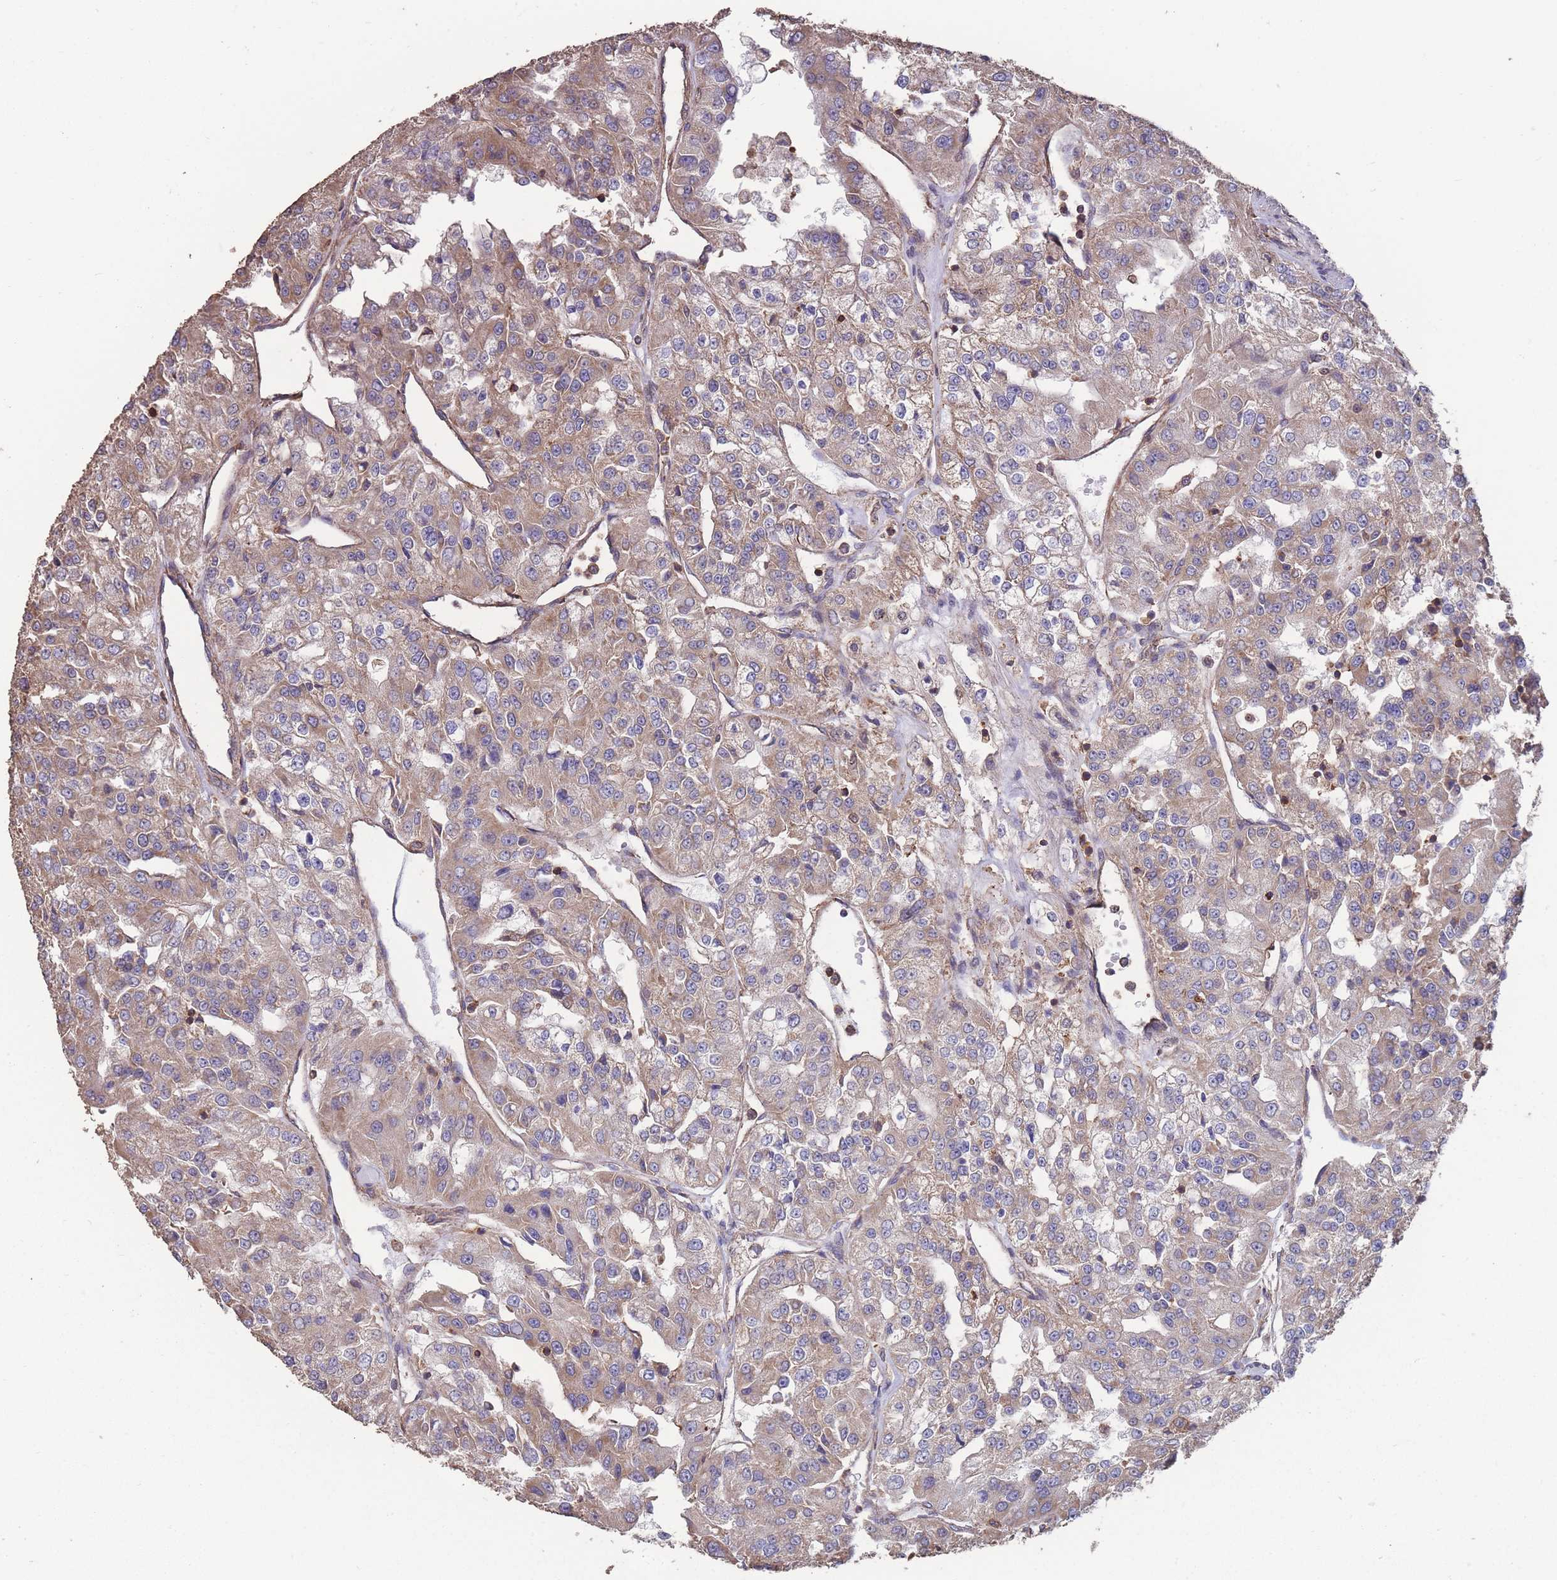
{"staining": {"intensity": "moderate", "quantity": "25%-75%", "location": "cytoplasmic/membranous"}, "tissue": "renal cancer", "cell_type": "Tumor cells", "image_type": "cancer", "snomed": [{"axis": "morphology", "description": "Adenocarcinoma, NOS"}, {"axis": "topography", "description": "Kidney"}], "caption": "Renal adenocarcinoma stained with a brown dye demonstrates moderate cytoplasmic/membranous positive staining in approximately 25%-75% of tumor cells.", "gene": "NUDT21", "patient": {"sex": "female", "age": 63}}